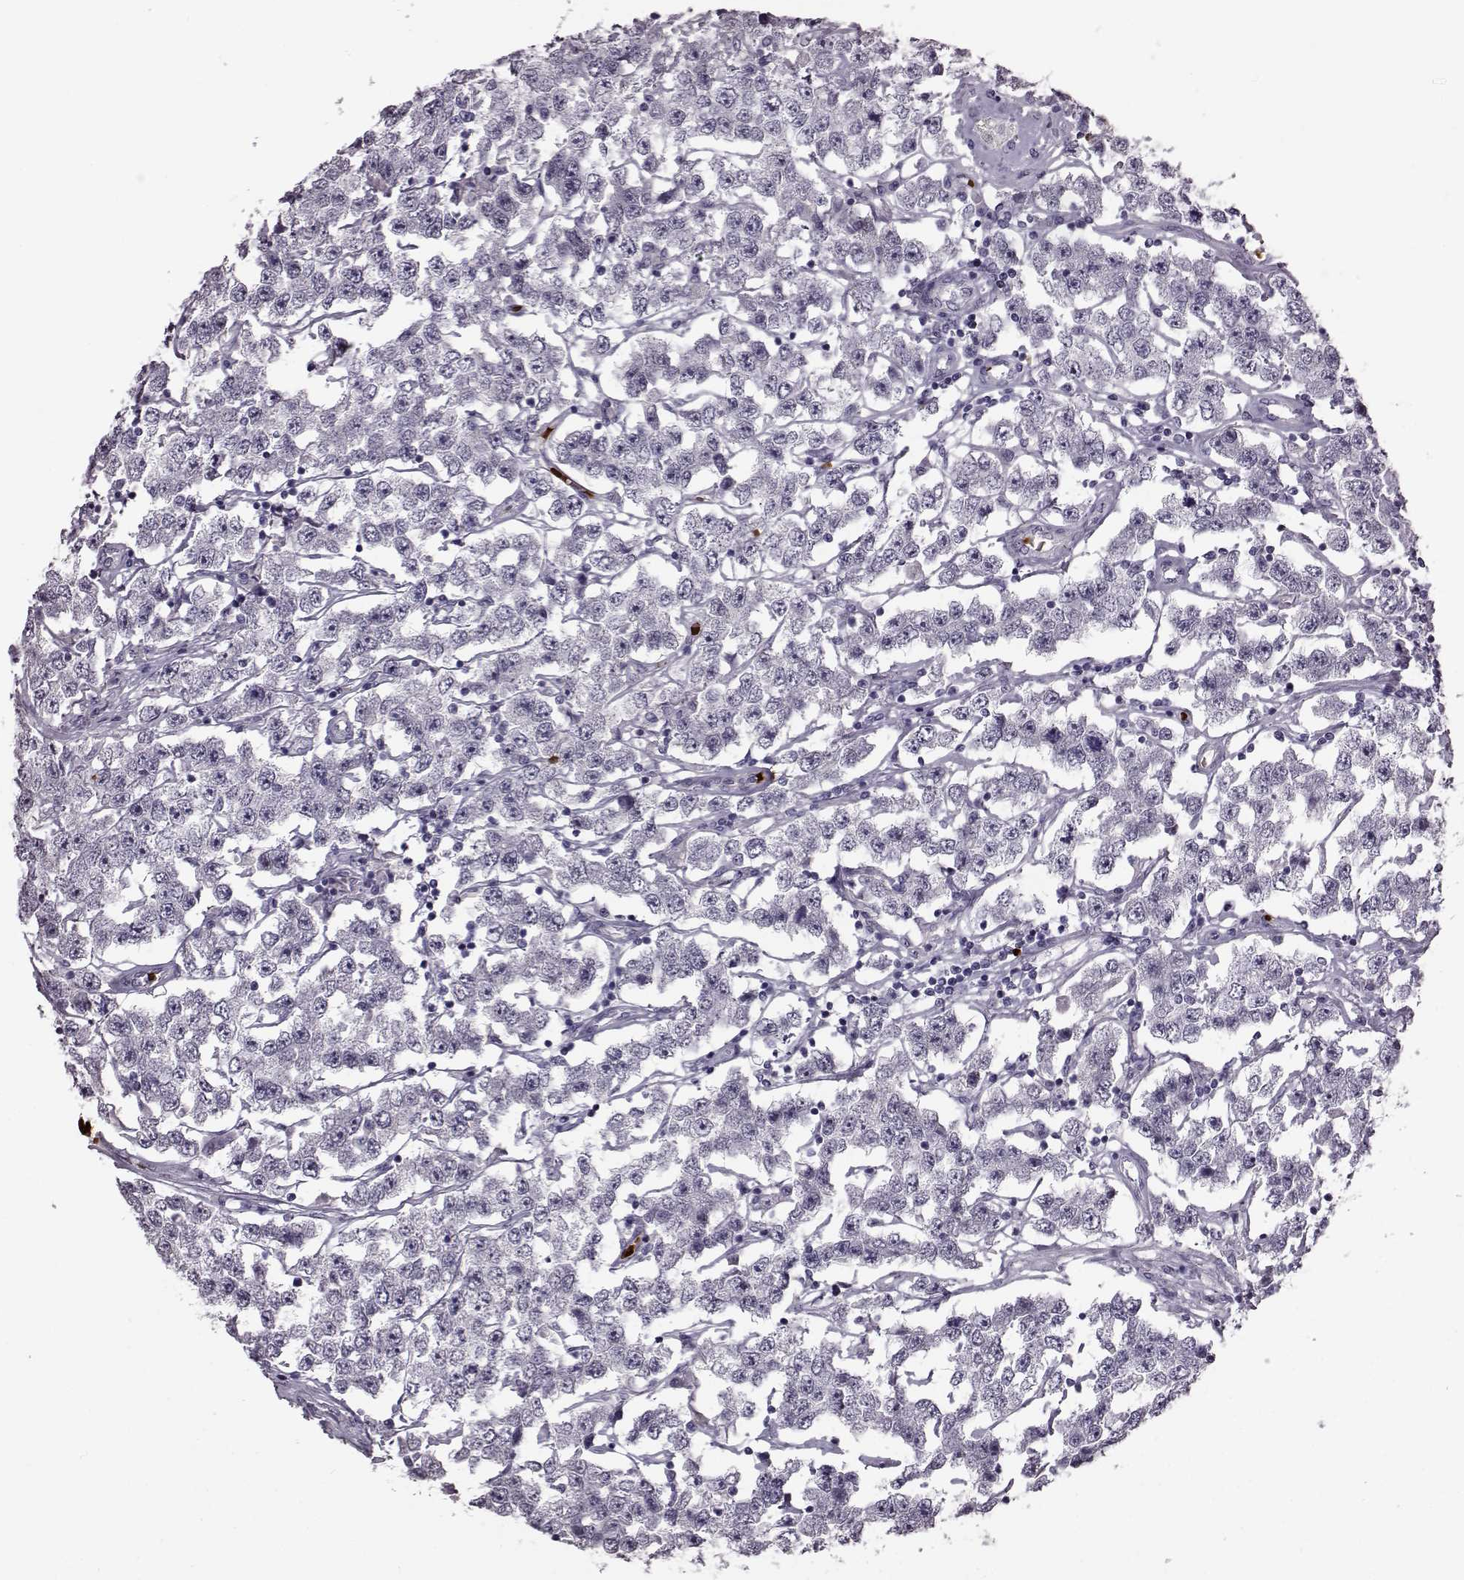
{"staining": {"intensity": "negative", "quantity": "none", "location": "none"}, "tissue": "testis cancer", "cell_type": "Tumor cells", "image_type": "cancer", "snomed": [{"axis": "morphology", "description": "Seminoma, NOS"}, {"axis": "topography", "description": "Testis"}], "caption": "Testis seminoma was stained to show a protein in brown. There is no significant positivity in tumor cells.", "gene": "PROP1", "patient": {"sex": "male", "age": 52}}